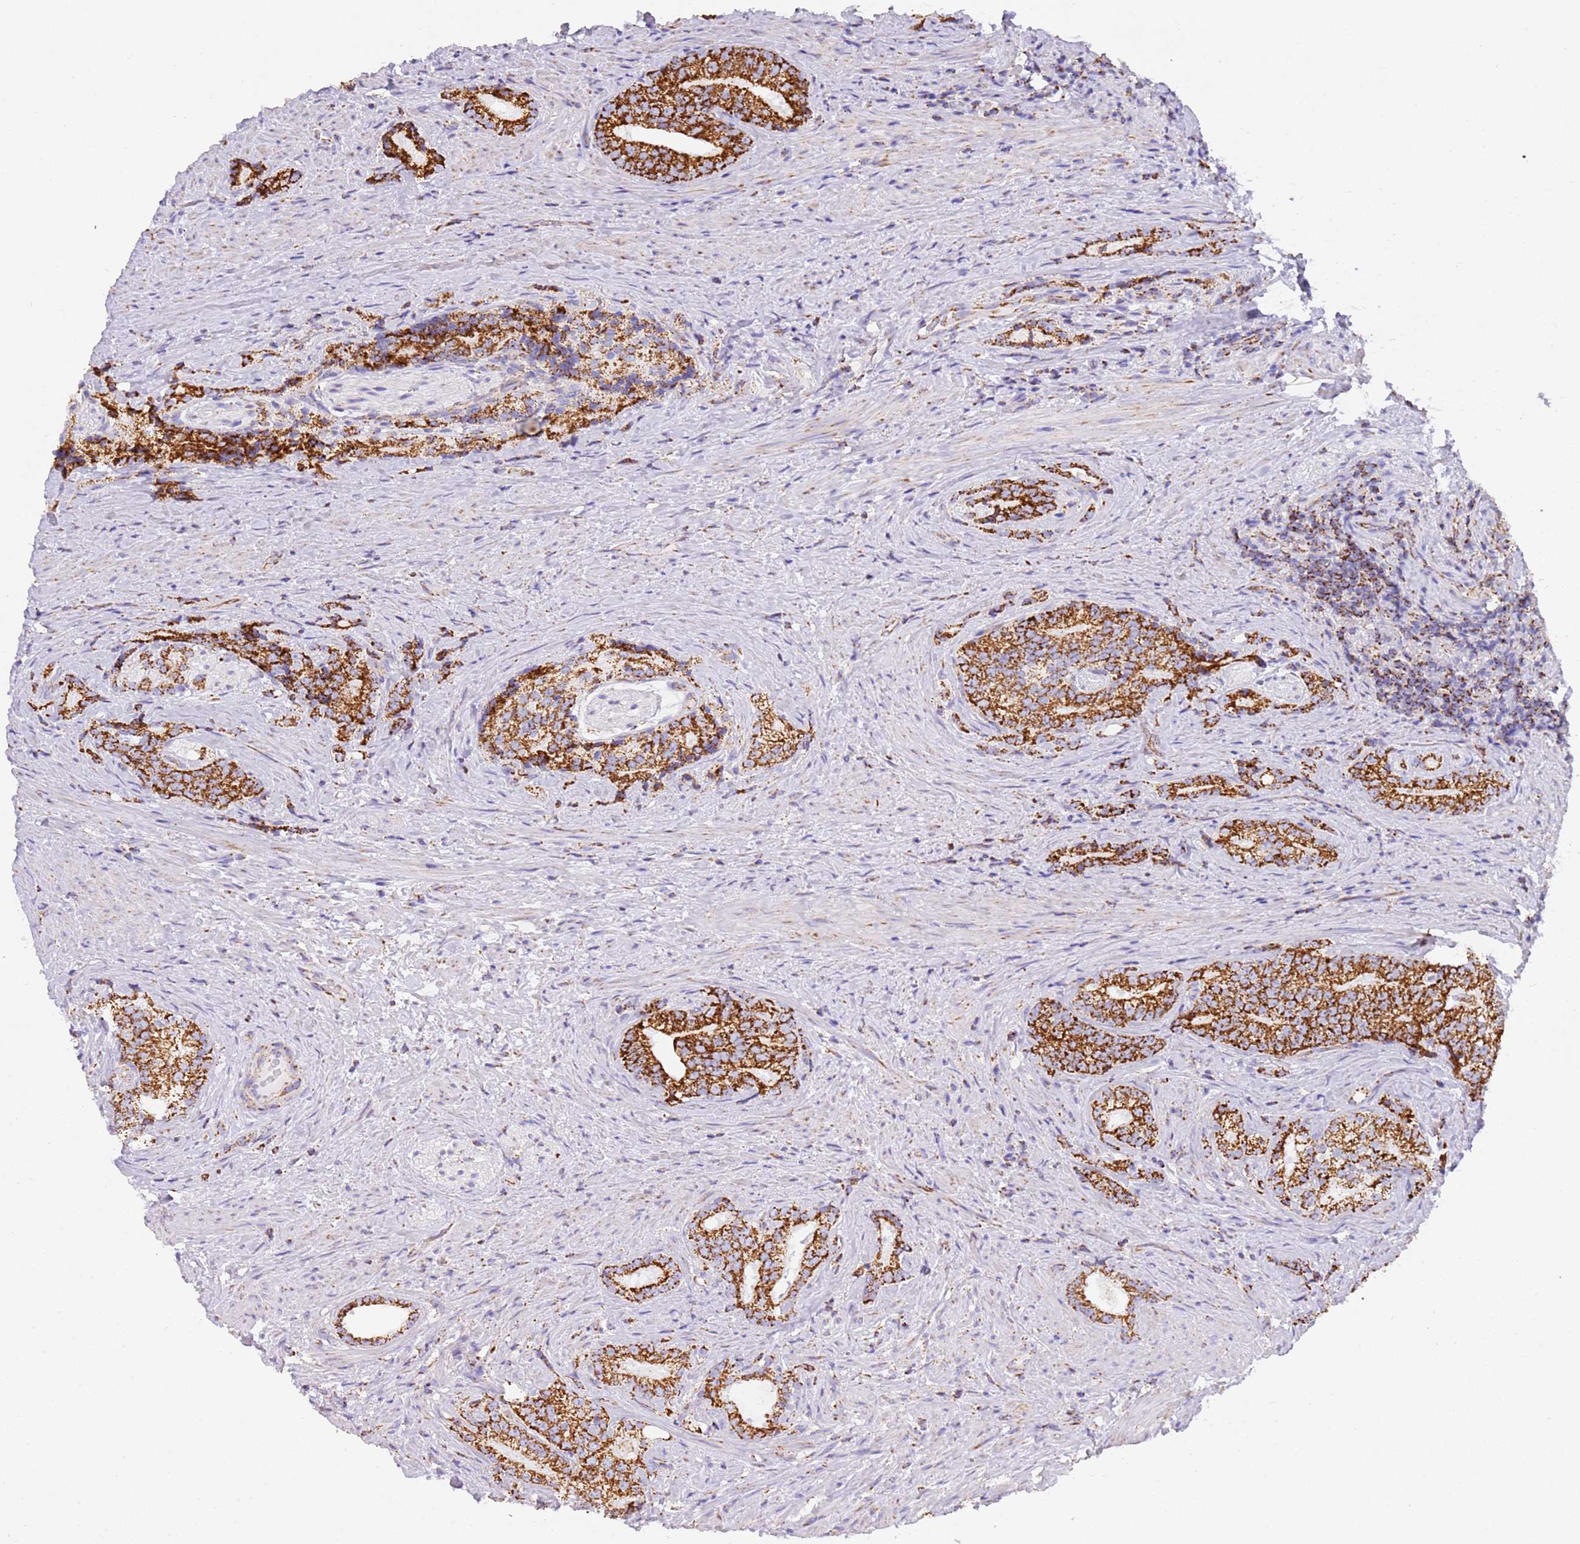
{"staining": {"intensity": "strong", "quantity": ">75%", "location": "cytoplasmic/membranous"}, "tissue": "prostate cancer", "cell_type": "Tumor cells", "image_type": "cancer", "snomed": [{"axis": "morphology", "description": "Adenocarcinoma, Low grade"}, {"axis": "topography", "description": "Prostate"}], "caption": "Tumor cells demonstrate strong cytoplasmic/membranous staining in approximately >75% of cells in prostate cancer (adenocarcinoma (low-grade)).", "gene": "SUCLG2", "patient": {"sex": "male", "age": 71}}